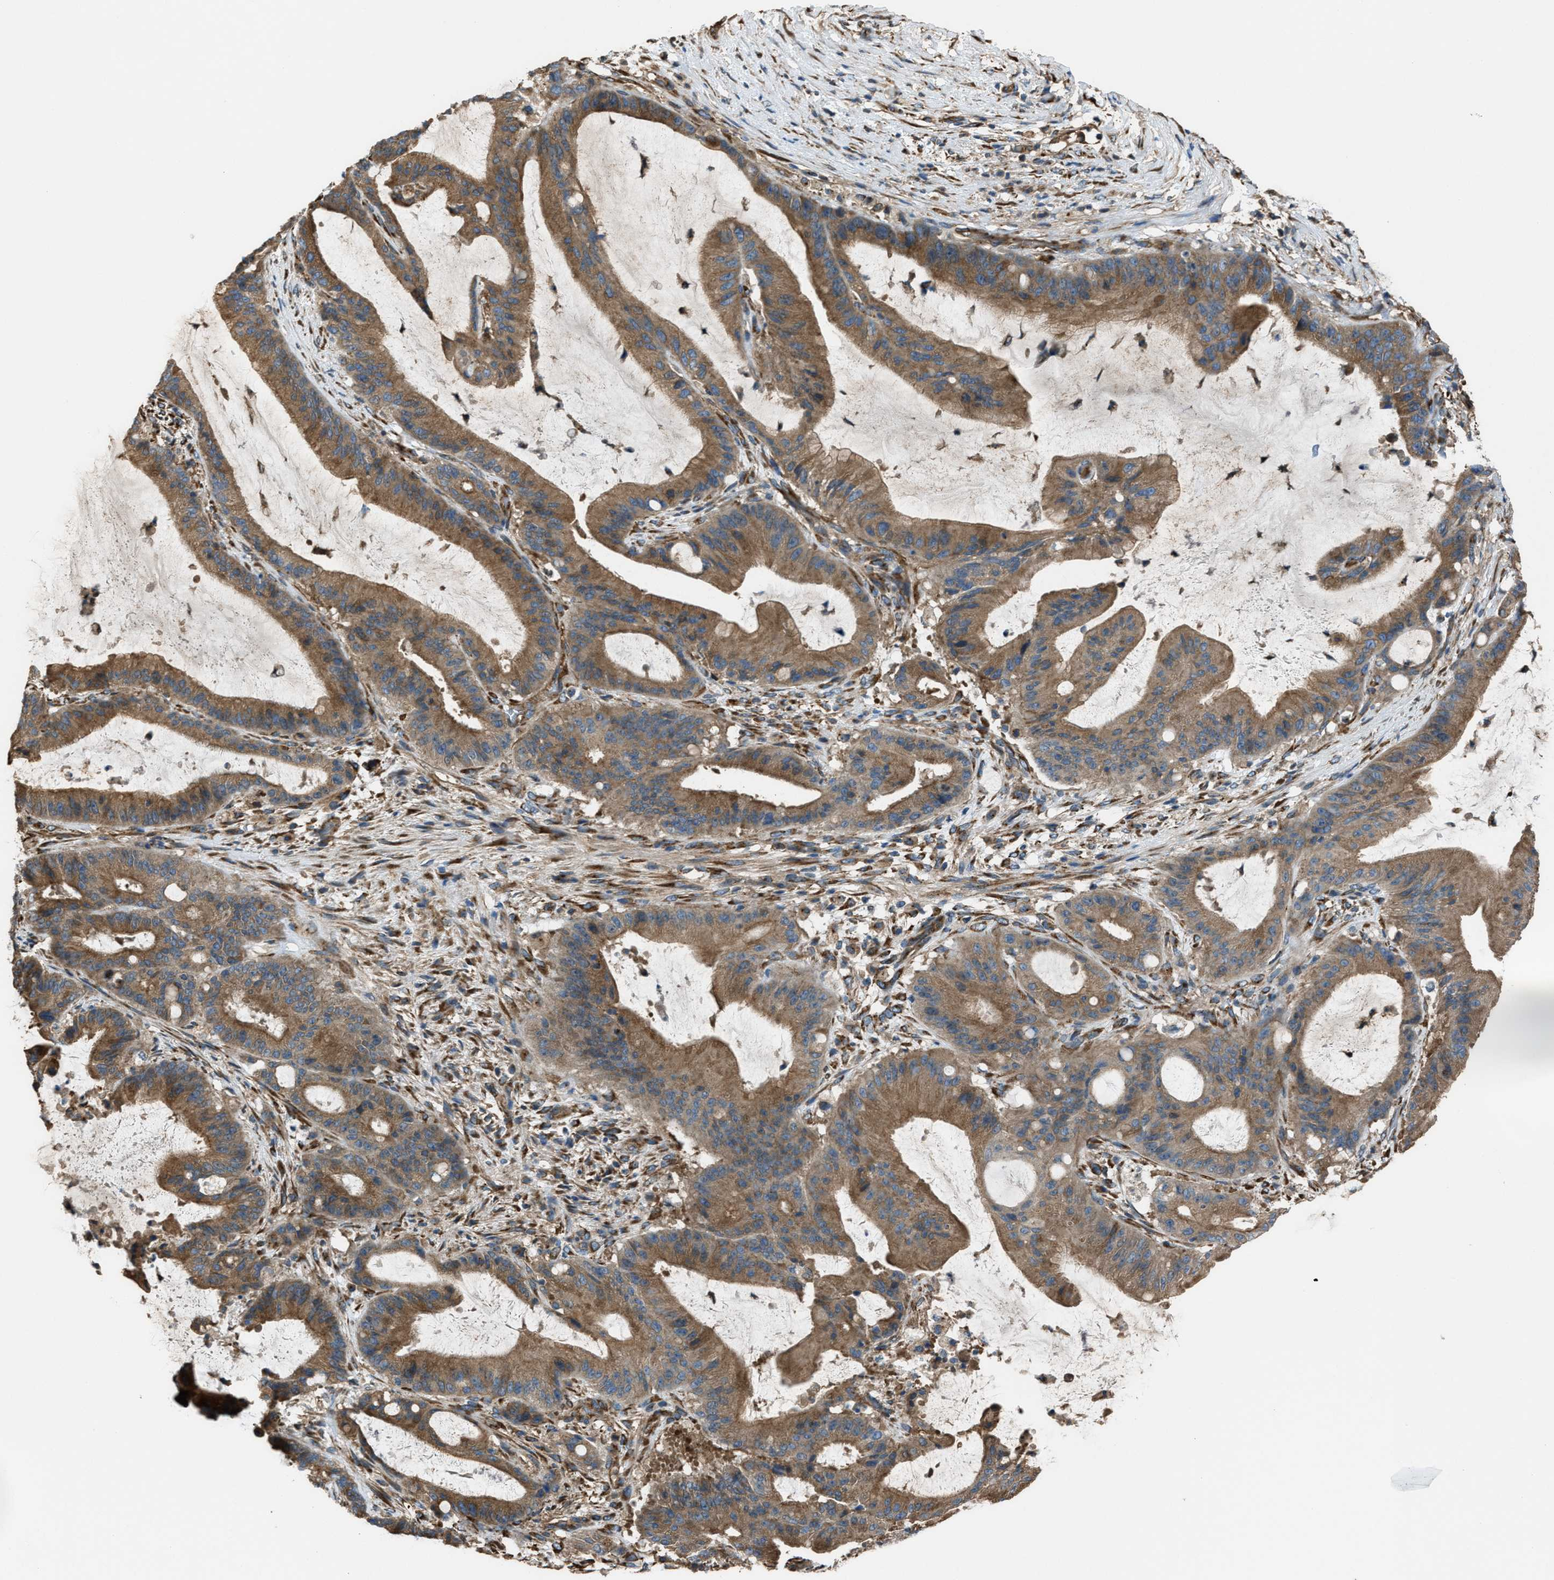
{"staining": {"intensity": "moderate", "quantity": ">75%", "location": "cytoplasmic/membranous"}, "tissue": "liver cancer", "cell_type": "Tumor cells", "image_type": "cancer", "snomed": [{"axis": "morphology", "description": "Normal tissue, NOS"}, {"axis": "morphology", "description": "Cholangiocarcinoma"}, {"axis": "topography", "description": "Liver"}, {"axis": "topography", "description": "Peripheral nerve tissue"}], "caption": "Immunohistochemical staining of liver cholangiocarcinoma displays medium levels of moderate cytoplasmic/membranous staining in about >75% of tumor cells. (Stains: DAB (3,3'-diaminobenzidine) in brown, nuclei in blue, Microscopy: brightfield microscopy at high magnification).", "gene": "TRPC1", "patient": {"sex": "female", "age": 73}}